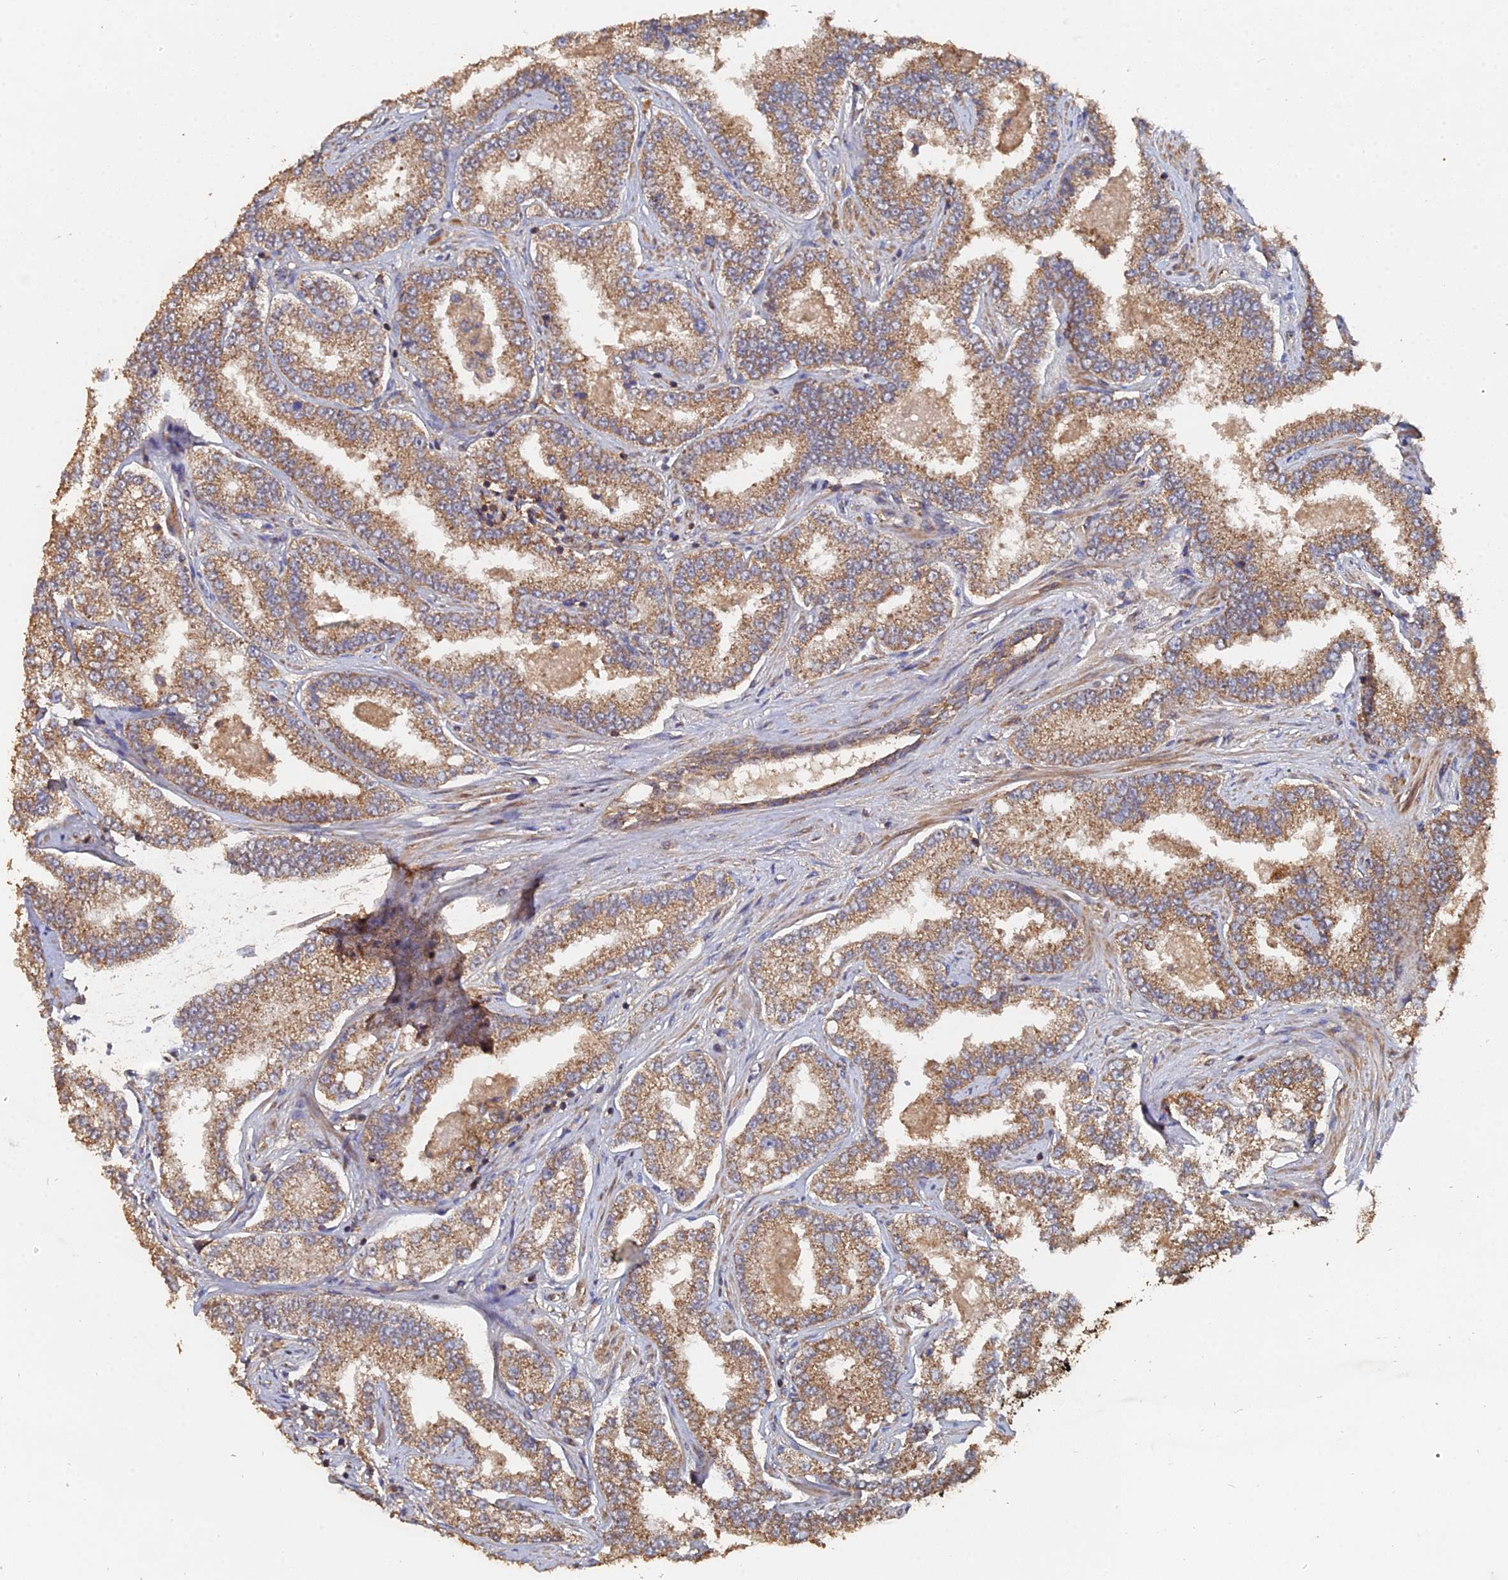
{"staining": {"intensity": "moderate", "quantity": ">75%", "location": "cytoplasmic/membranous"}, "tissue": "prostate cancer", "cell_type": "Tumor cells", "image_type": "cancer", "snomed": [{"axis": "morphology", "description": "Normal tissue, NOS"}, {"axis": "morphology", "description": "Adenocarcinoma, High grade"}, {"axis": "topography", "description": "Prostate"}], "caption": "Human prostate cancer stained with a brown dye demonstrates moderate cytoplasmic/membranous positive positivity in about >75% of tumor cells.", "gene": "SPANXN4", "patient": {"sex": "male", "age": 83}}